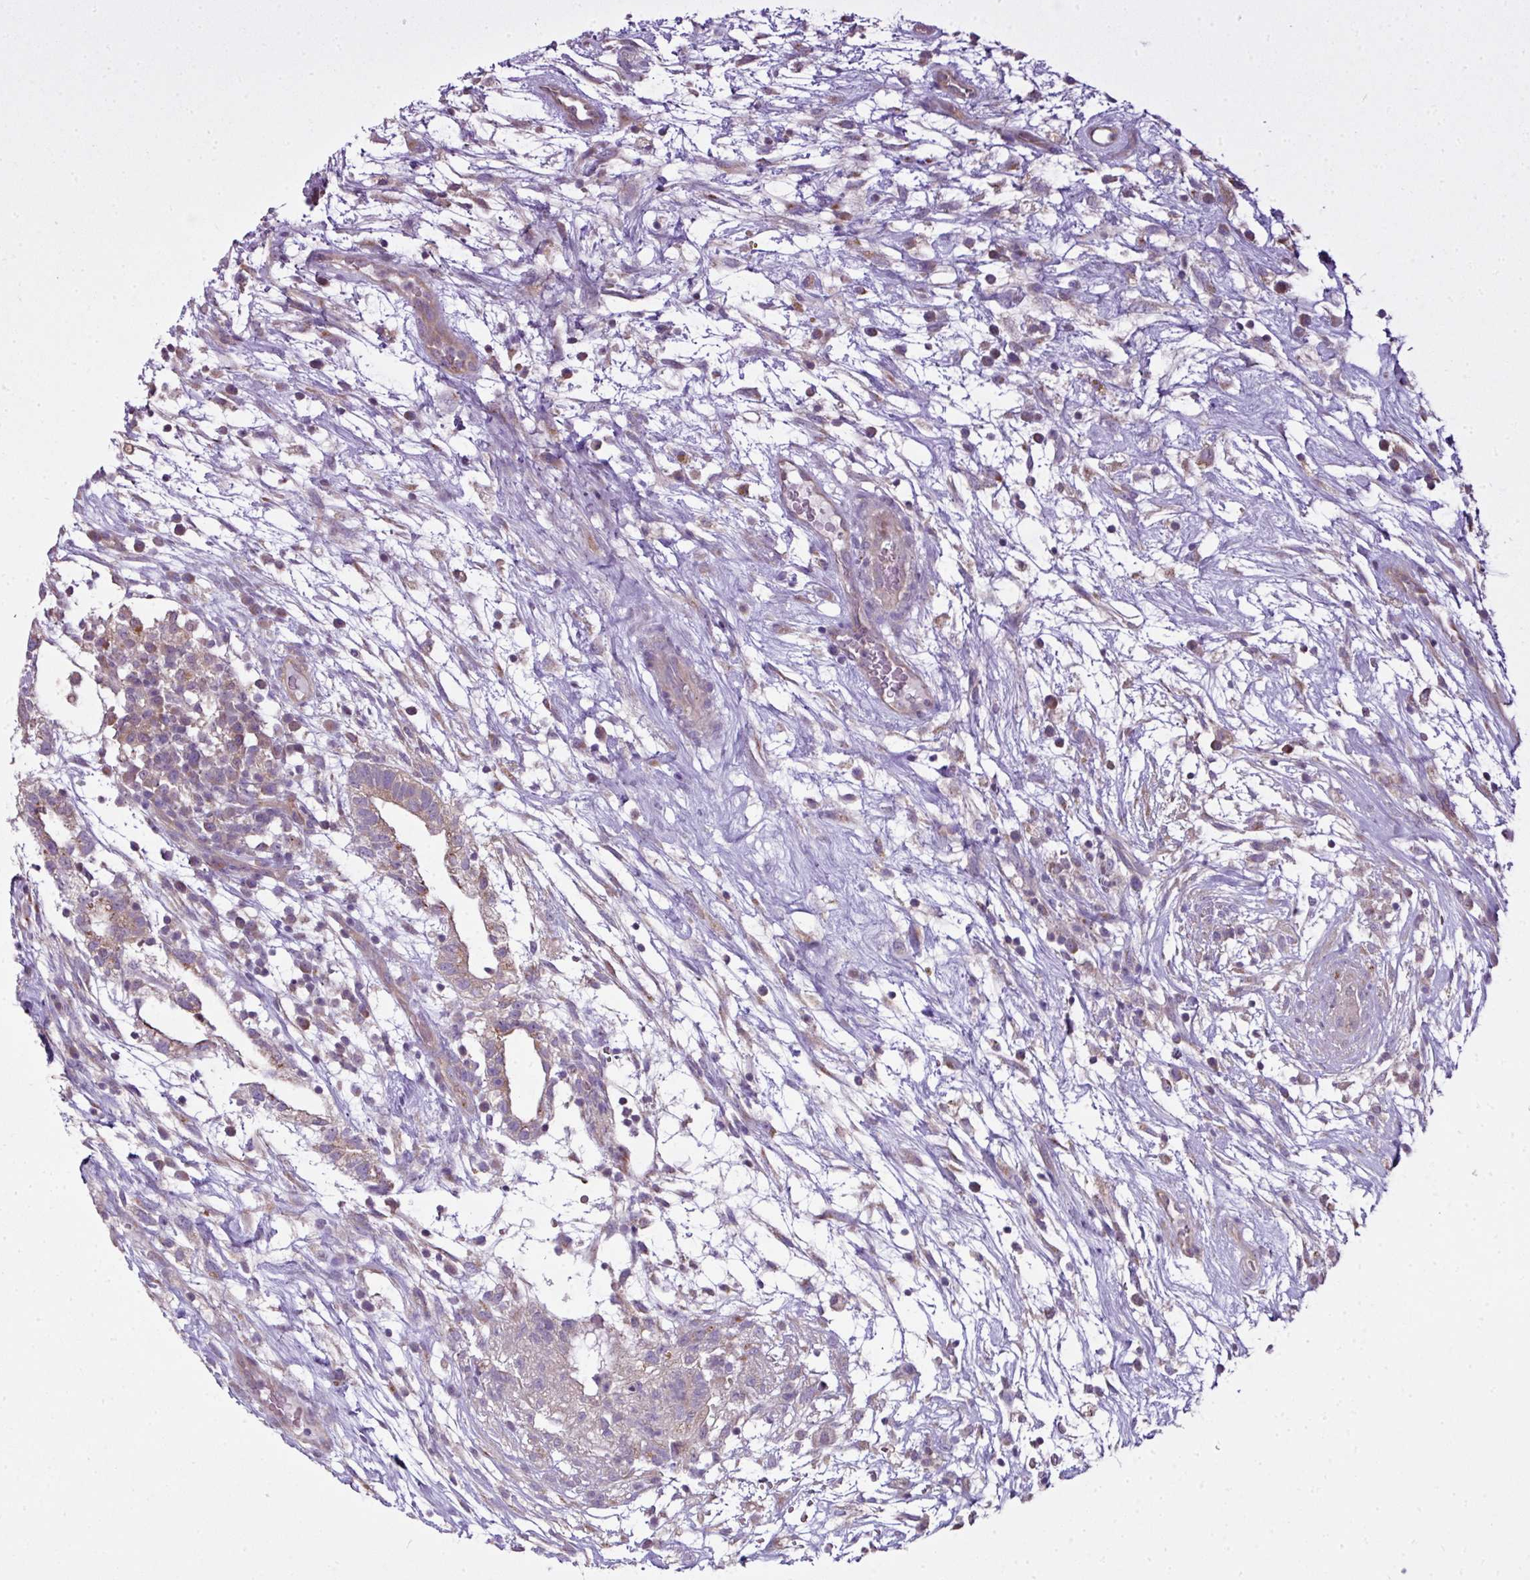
{"staining": {"intensity": "weak", "quantity": ">75%", "location": "cytoplasmic/membranous"}, "tissue": "testis cancer", "cell_type": "Tumor cells", "image_type": "cancer", "snomed": [{"axis": "morphology", "description": "Carcinoma, Embryonal, NOS"}, {"axis": "topography", "description": "Testis"}], "caption": "This photomicrograph demonstrates testis embryonal carcinoma stained with IHC to label a protein in brown. The cytoplasmic/membranous of tumor cells show weak positivity for the protein. Nuclei are counter-stained blue.", "gene": "C19orf33", "patient": {"sex": "male", "age": 32}}